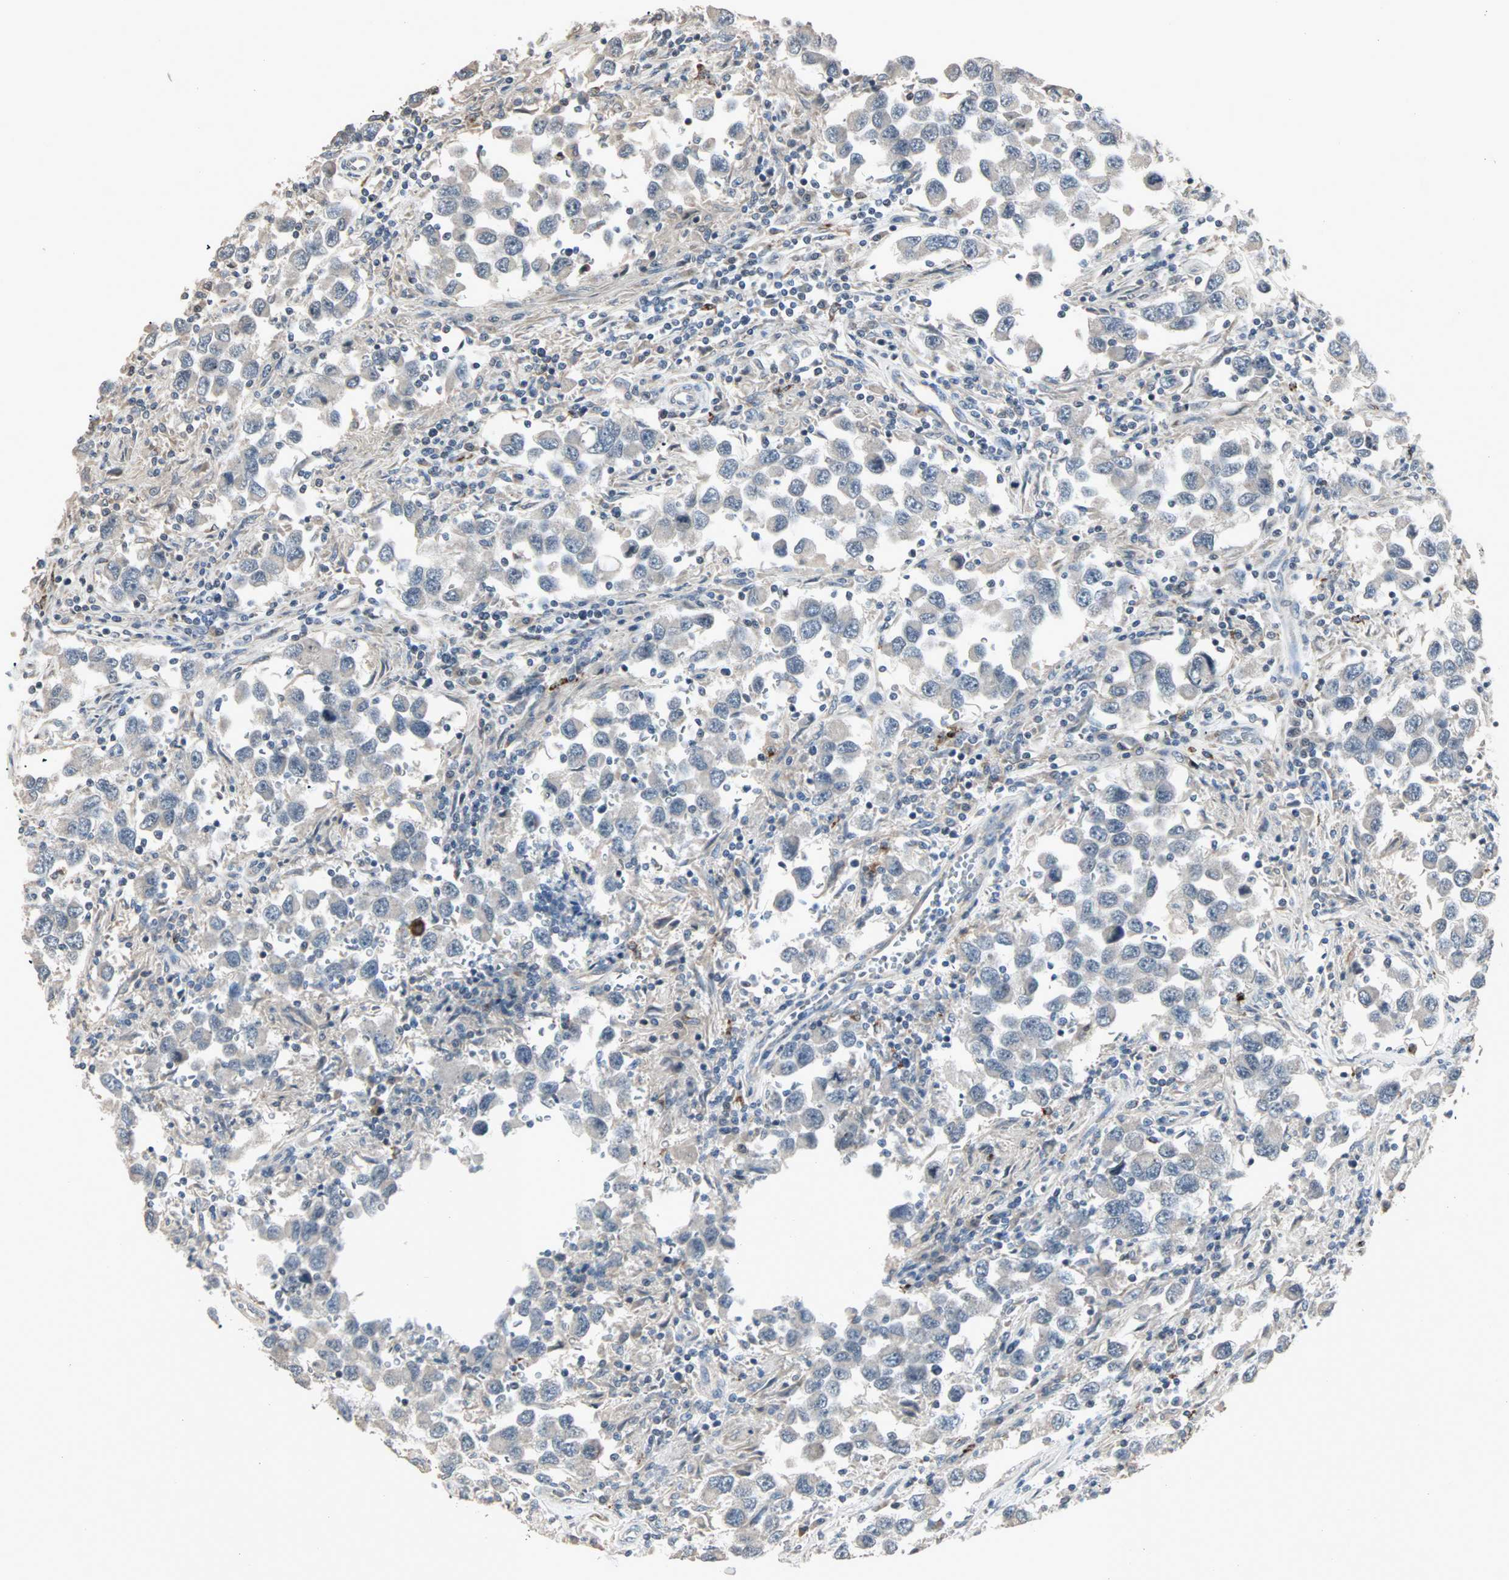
{"staining": {"intensity": "weak", "quantity": ">75%", "location": "cytoplasmic/membranous"}, "tissue": "testis cancer", "cell_type": "Tumor cells", "image_type": "cancer", "snomed": [{"axis": "morphology", "description": "Carcinoma, Embryonal, NOS"}, {"axis": "topography", "description": "Testis"}], "caption": "A photomicrograph showing weak cytoplasmic/membranous staining in approximately >75% of tumor cells in testis embryonal carcinoma, as visualized by brown immunohistochemical staining.", "gene": "KDM4A", "patient": {"sex": "male", "age": 21}}